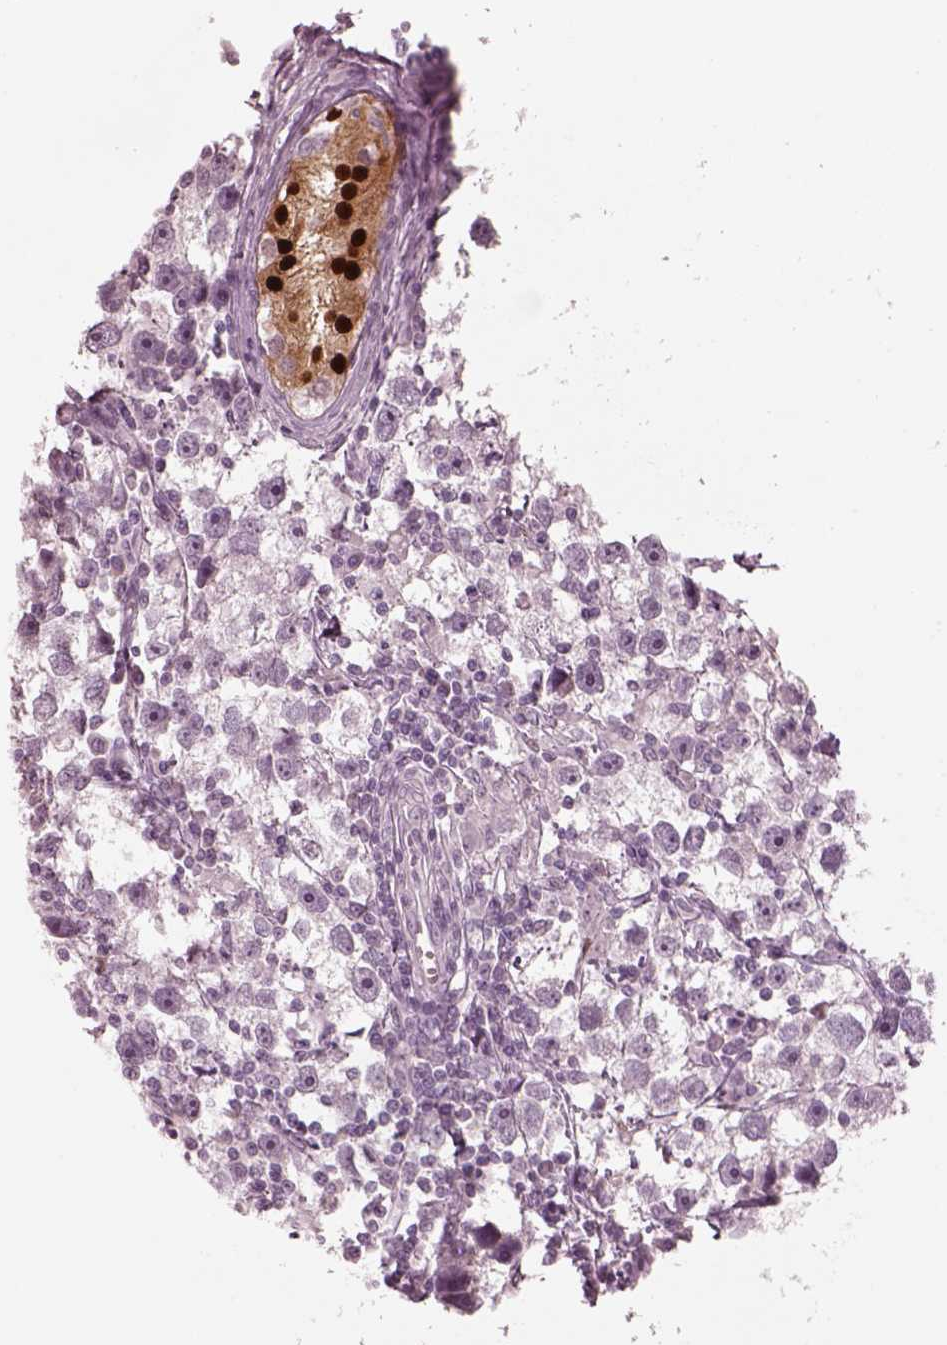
{"staining": {"intensity": "negative", "quantity": "none", "location": "none"}, "tissue": "testis cancer", "cell_type": "Tumor cells", "image_type": "cancer", "snomed": [{"axis": "morphology", "description": "Seminoma, NOS"}, {"axis": "topography", "description": "Testis"}], "caption": "DAB (3,3'-diaminobenzidine) immunohistochemical staining of human testis cancer exhibits no significant expression in tumor cells. (DAB immunohistochemistry (IHC) with hematoxylin counter stain).", "gene": "SOX9", "patient": {"sex": "male", "age": 30}}